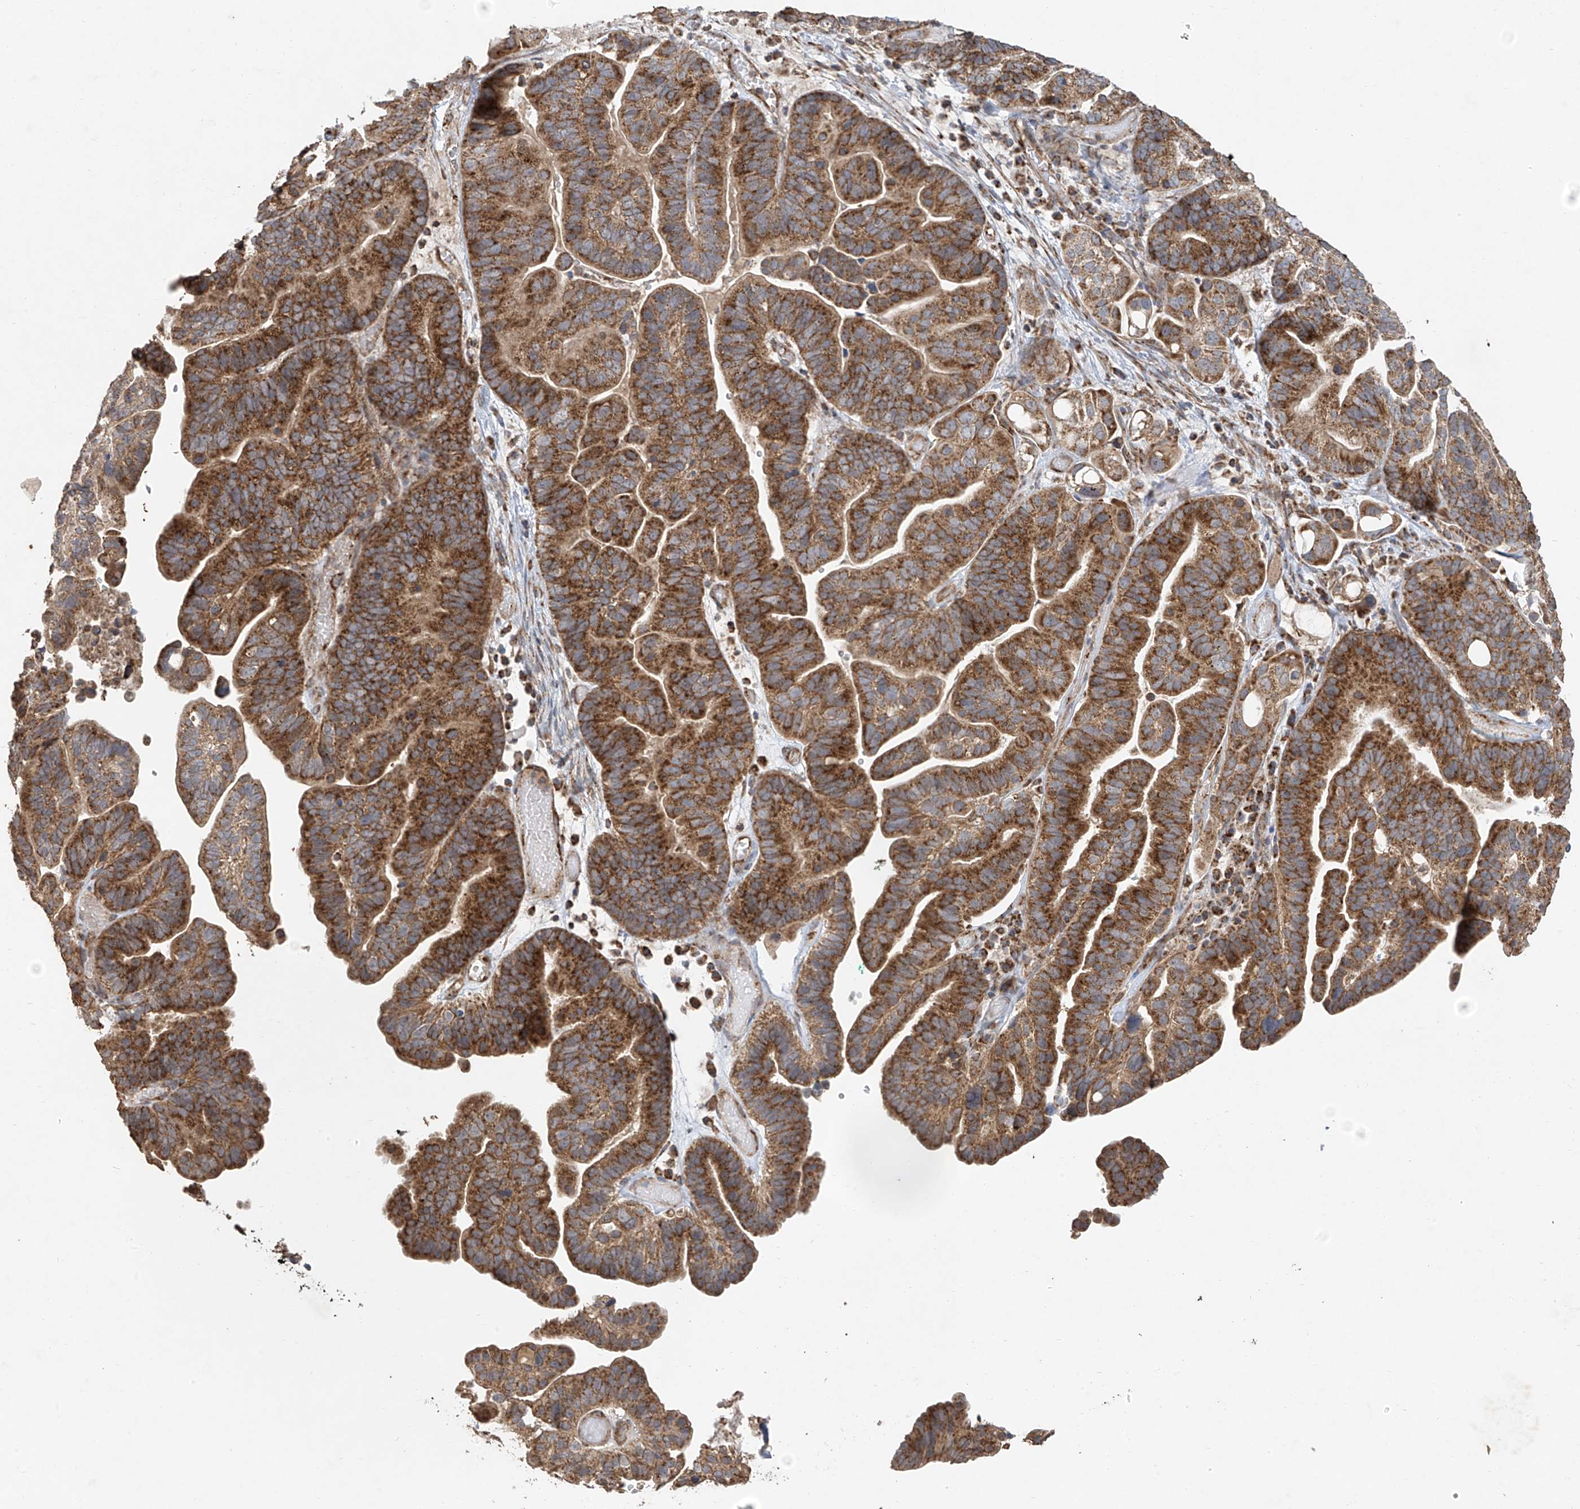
{"staining": {"intensity": "strong", "quantity": ">75%", "location": "cytoplasmic/membranous"}, "tissue": "ovarian cancer", "cell_type": "Tumor cells", "image_type": "cancer", "snomed": [{"axis": "morphology", "description": "Cystadenocarcinoma, serous, NOS"}, {"axis": "topography", "description": "Ovary"}], "caption": "This micrograph demonstrates IHC staining of ovarian serous cystadenocarcinoma, with high strong cytoplasmic/membranous expression in approximately >75% of tumor cells.", "gene": "UQCC1", "patient": {"sex": "female", "age": 56}}